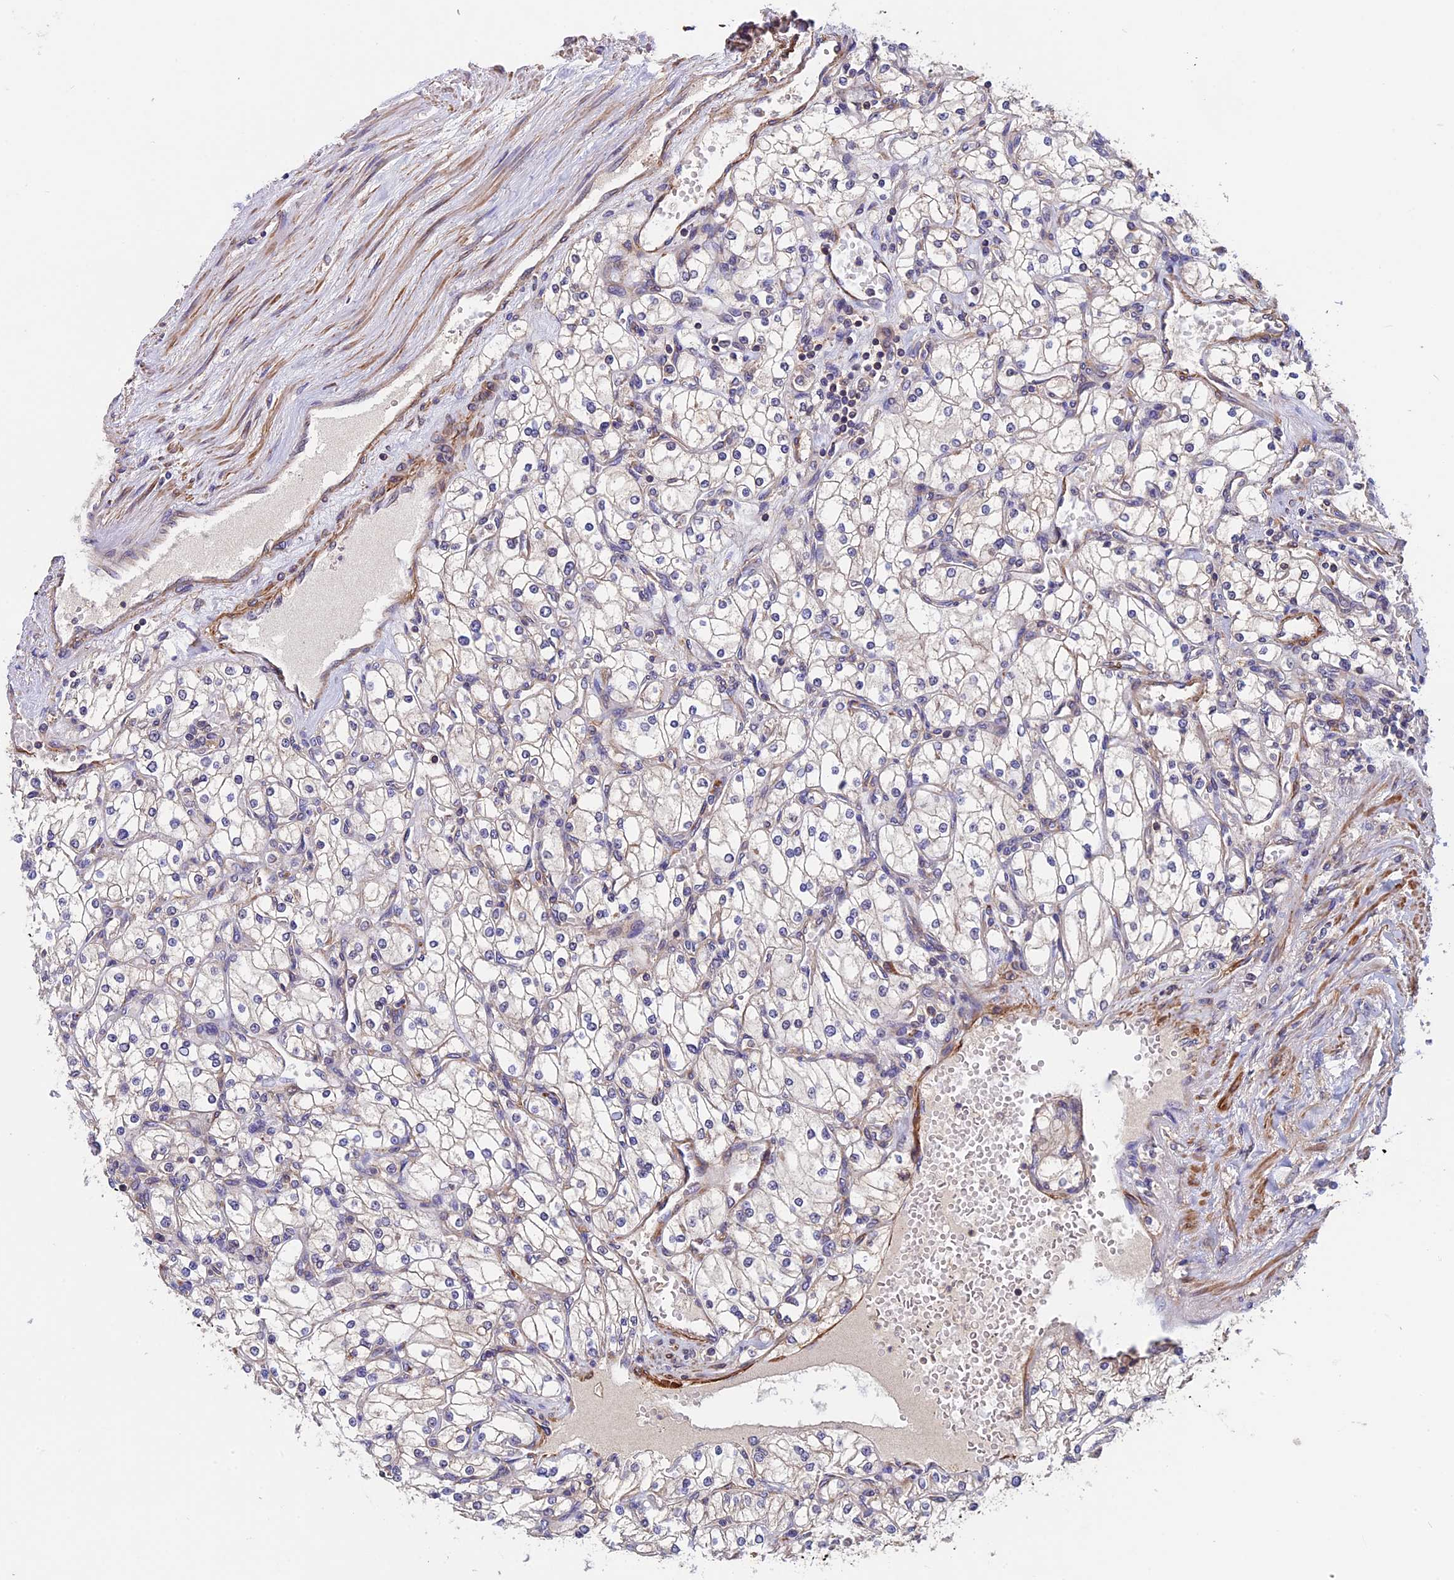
{"staining": {"intensity": "negative", "quantity": "none", "location": "none"}, "tissue": "renal cancer", "cell_type": "Tumor cells", "image_type": "cancer", "snomed": [{"axis": "morphology", "description": "Adenocarcinoma, NOS"}, {"axis": "topography", "description": "Kidney"}], "caption": "This is an immunohistochemistry (IHC) histopathology image of adenocarcinoma (renal). There is no staining in tumor cells.", "gene": "SLC9A5", "patient": {"sex": "male", "age": 80}}